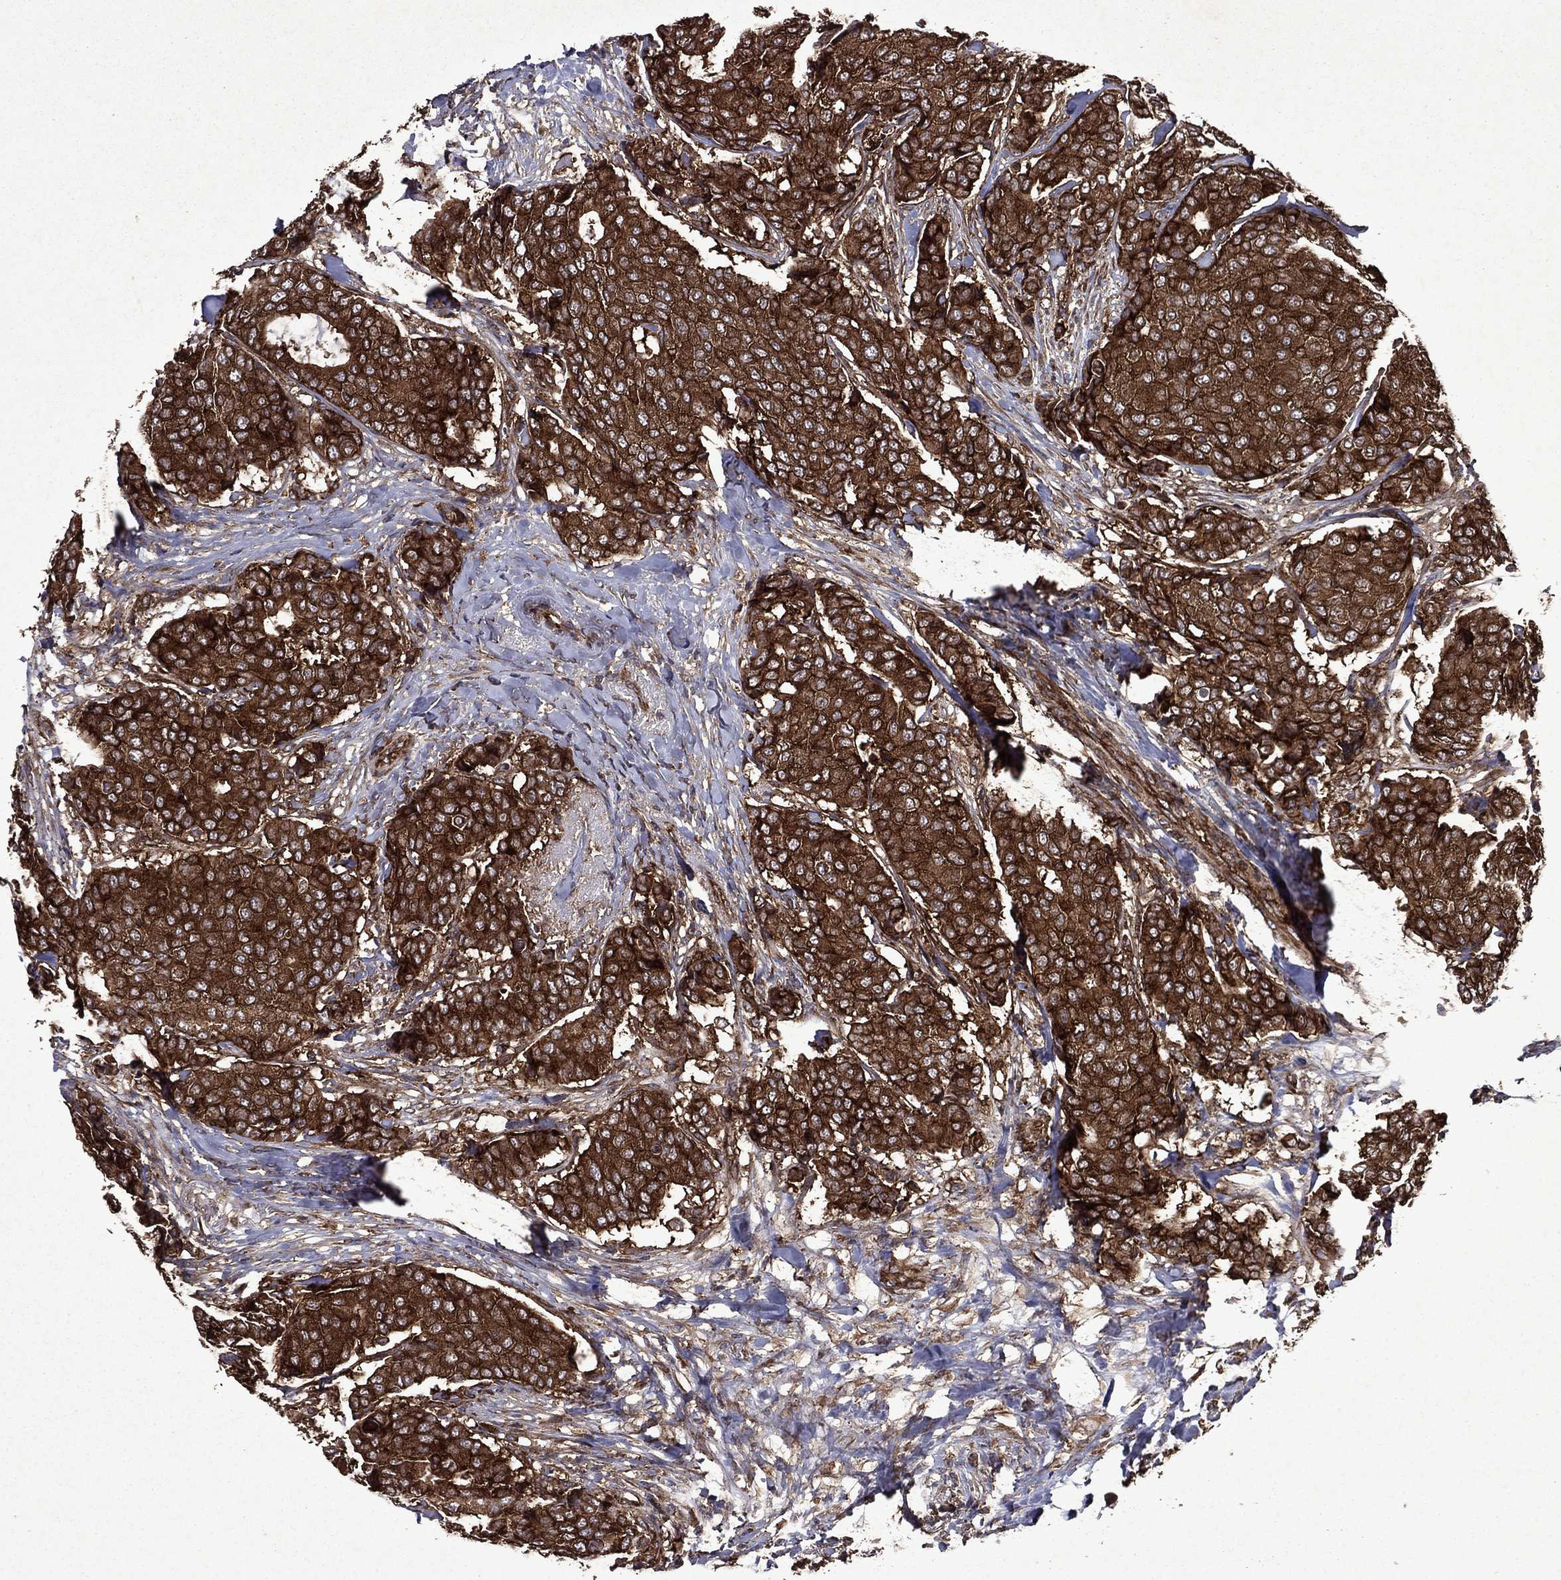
{"staining": {"intensity": "strong", "quantity": ">75%", "location": "cytoplasmic/membranous"}, "tissue": "breast cancer", "cell_type": "Tumor cells", "image_type": "cancer", "snomed": [{"axis": "morphology", "description": "Duct carcinoma"}, {"axis": "topography", "description": "Breast"}], "caption": "A brown stain shows strong cytoplasmic/membranous staining of a protein in human breast cancer tumor cells.", "gene": "EIF2B4", "patient": {"sex": "female", "age": 75}}